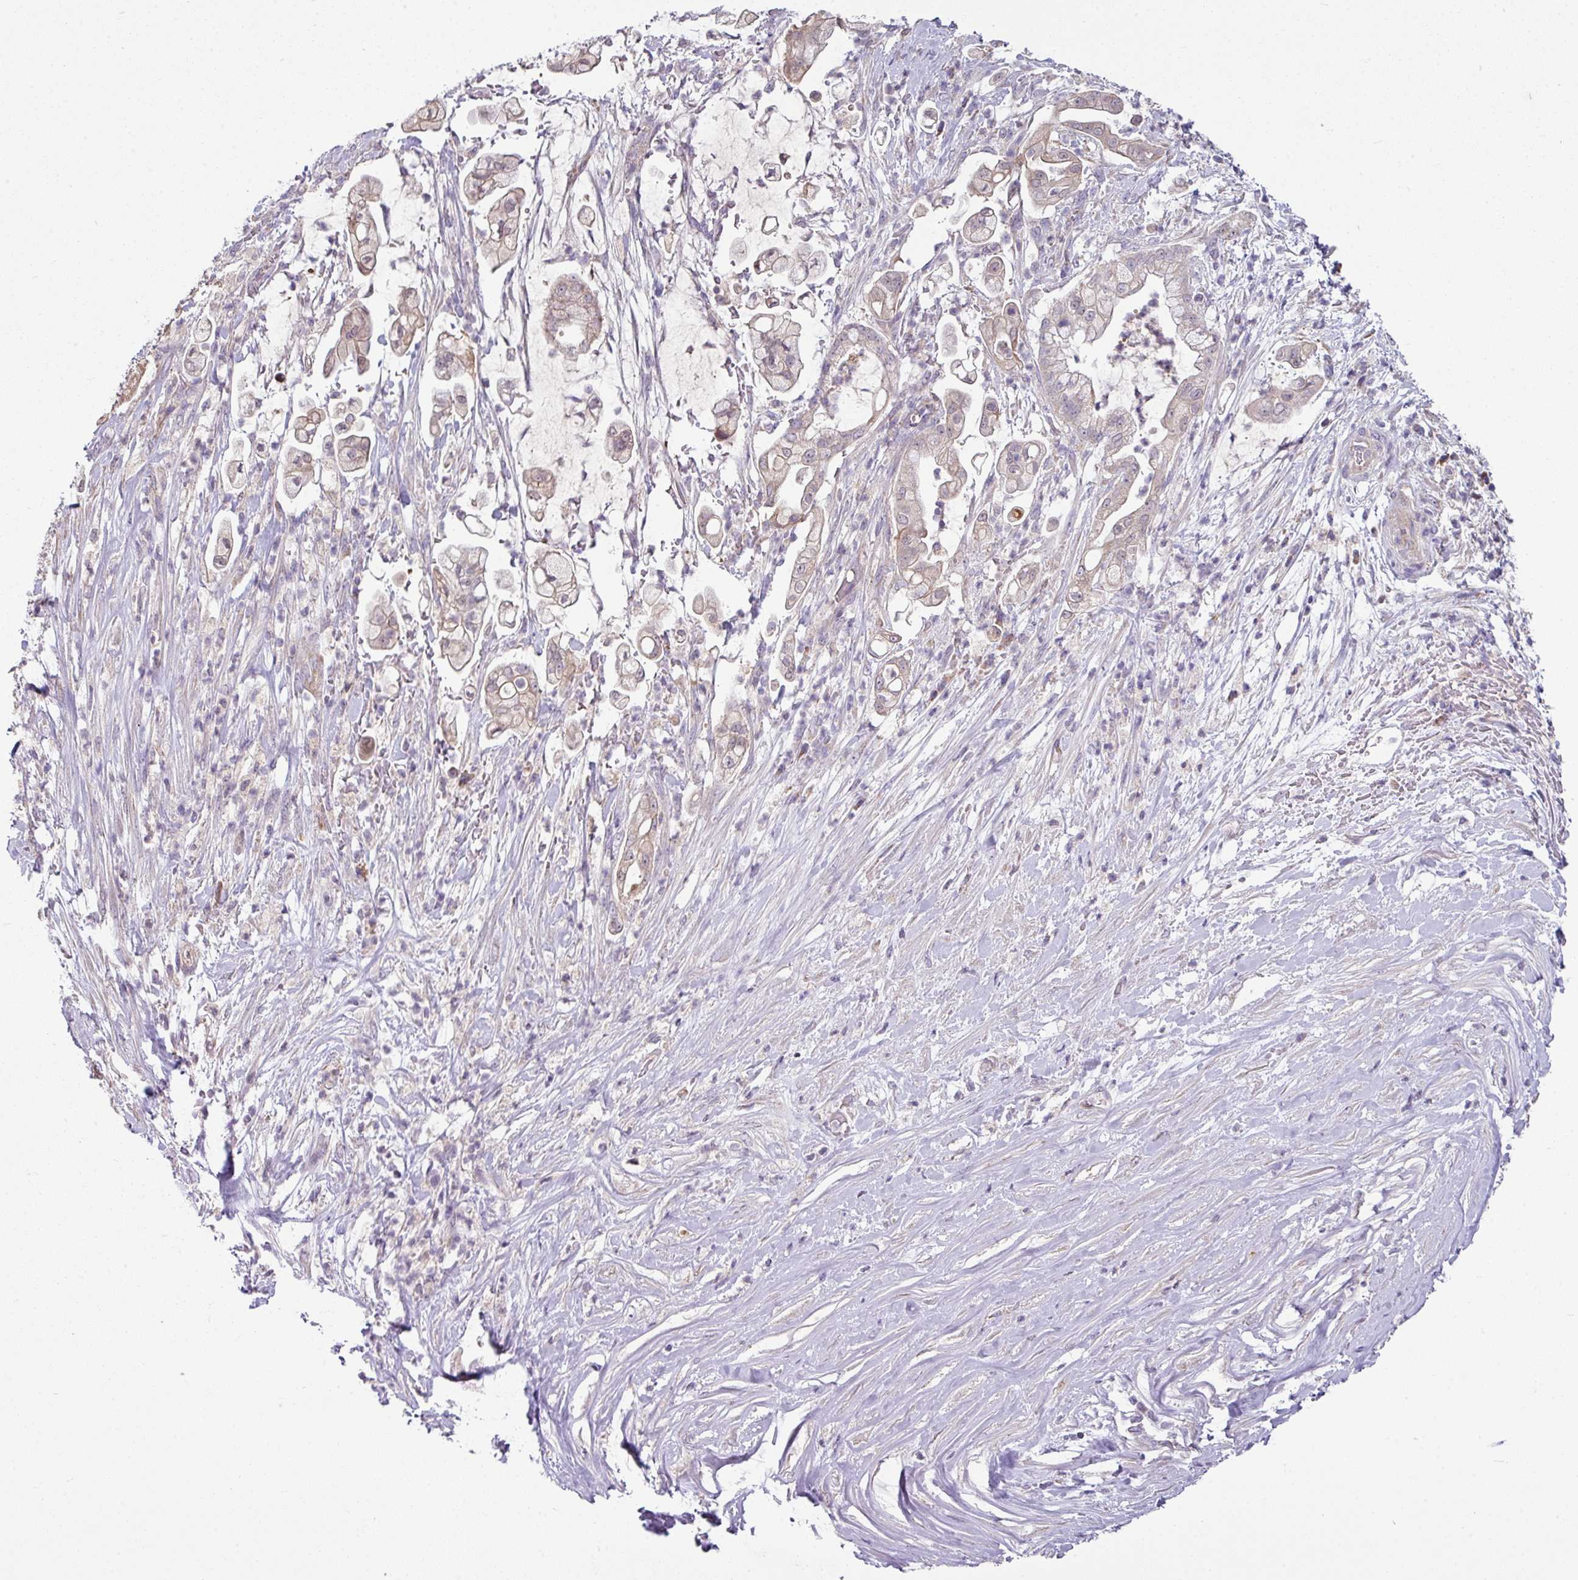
{"staining": {"intensity": "weak", "quantity": "25%-75%", "location": "cytoplasmic/membranous"}, "tissue": "pancreatic cancer", "cell_type": "Tumor cells", "image_type": "cancer", "snomed": [{"axis": "morphology", "description": "Adenocarcinoma, NOS"}, {"axis": "topography", "description": "Pancreas"}], "caption": "Pancreatic adenocarcinoma stained with DAB (3,3'-diaminobenzidine) immunohistochemistry exhibits low levels of weak cytoplasmic/membranous staining in about 25%-75% of tumor cells.", "gene": "LRRC9", "patient": {"sex": "female", "age": 69}}